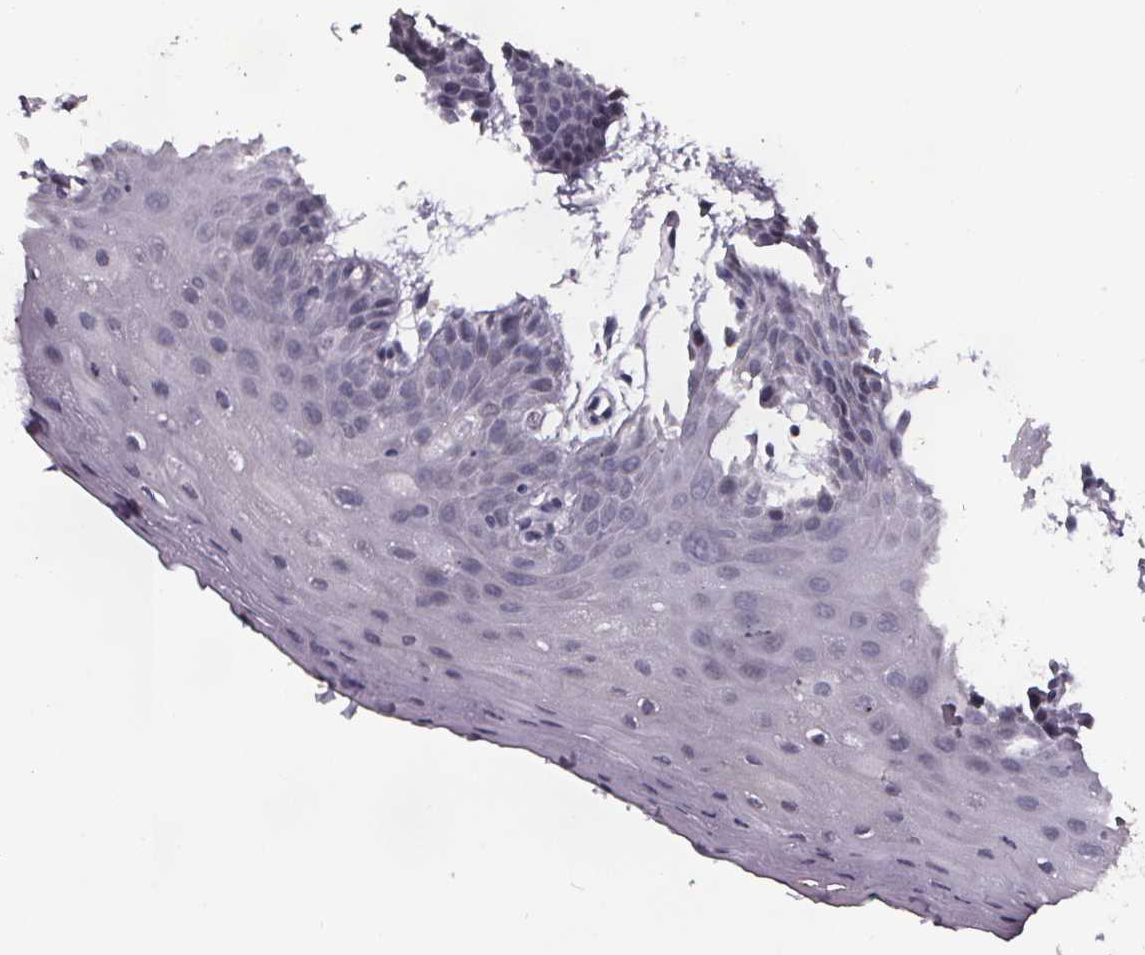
{"staining": {"intensity": "negative", "quantity": "none", "location": "none"}, "tissue": "oral mucosa", "cell_type": "Squamous epithelial cells", "image_type": "normal", "snomed": [{"axis": "morphology", "description": "Normal tissue, NOS"}, {"axis": "morphology", "description": "Squamous cell carcinoma, NOS"}, {"axis": "topography", "description": "Oral tissue"}, {"axis": "topography", "description": "Head-Neck"}], "caption": "The image reveals no staining of squamous epithelial cells in unremarkable oral mucosa.", "gene": "AR", "patient": {"sex": "female", "age": 50}}